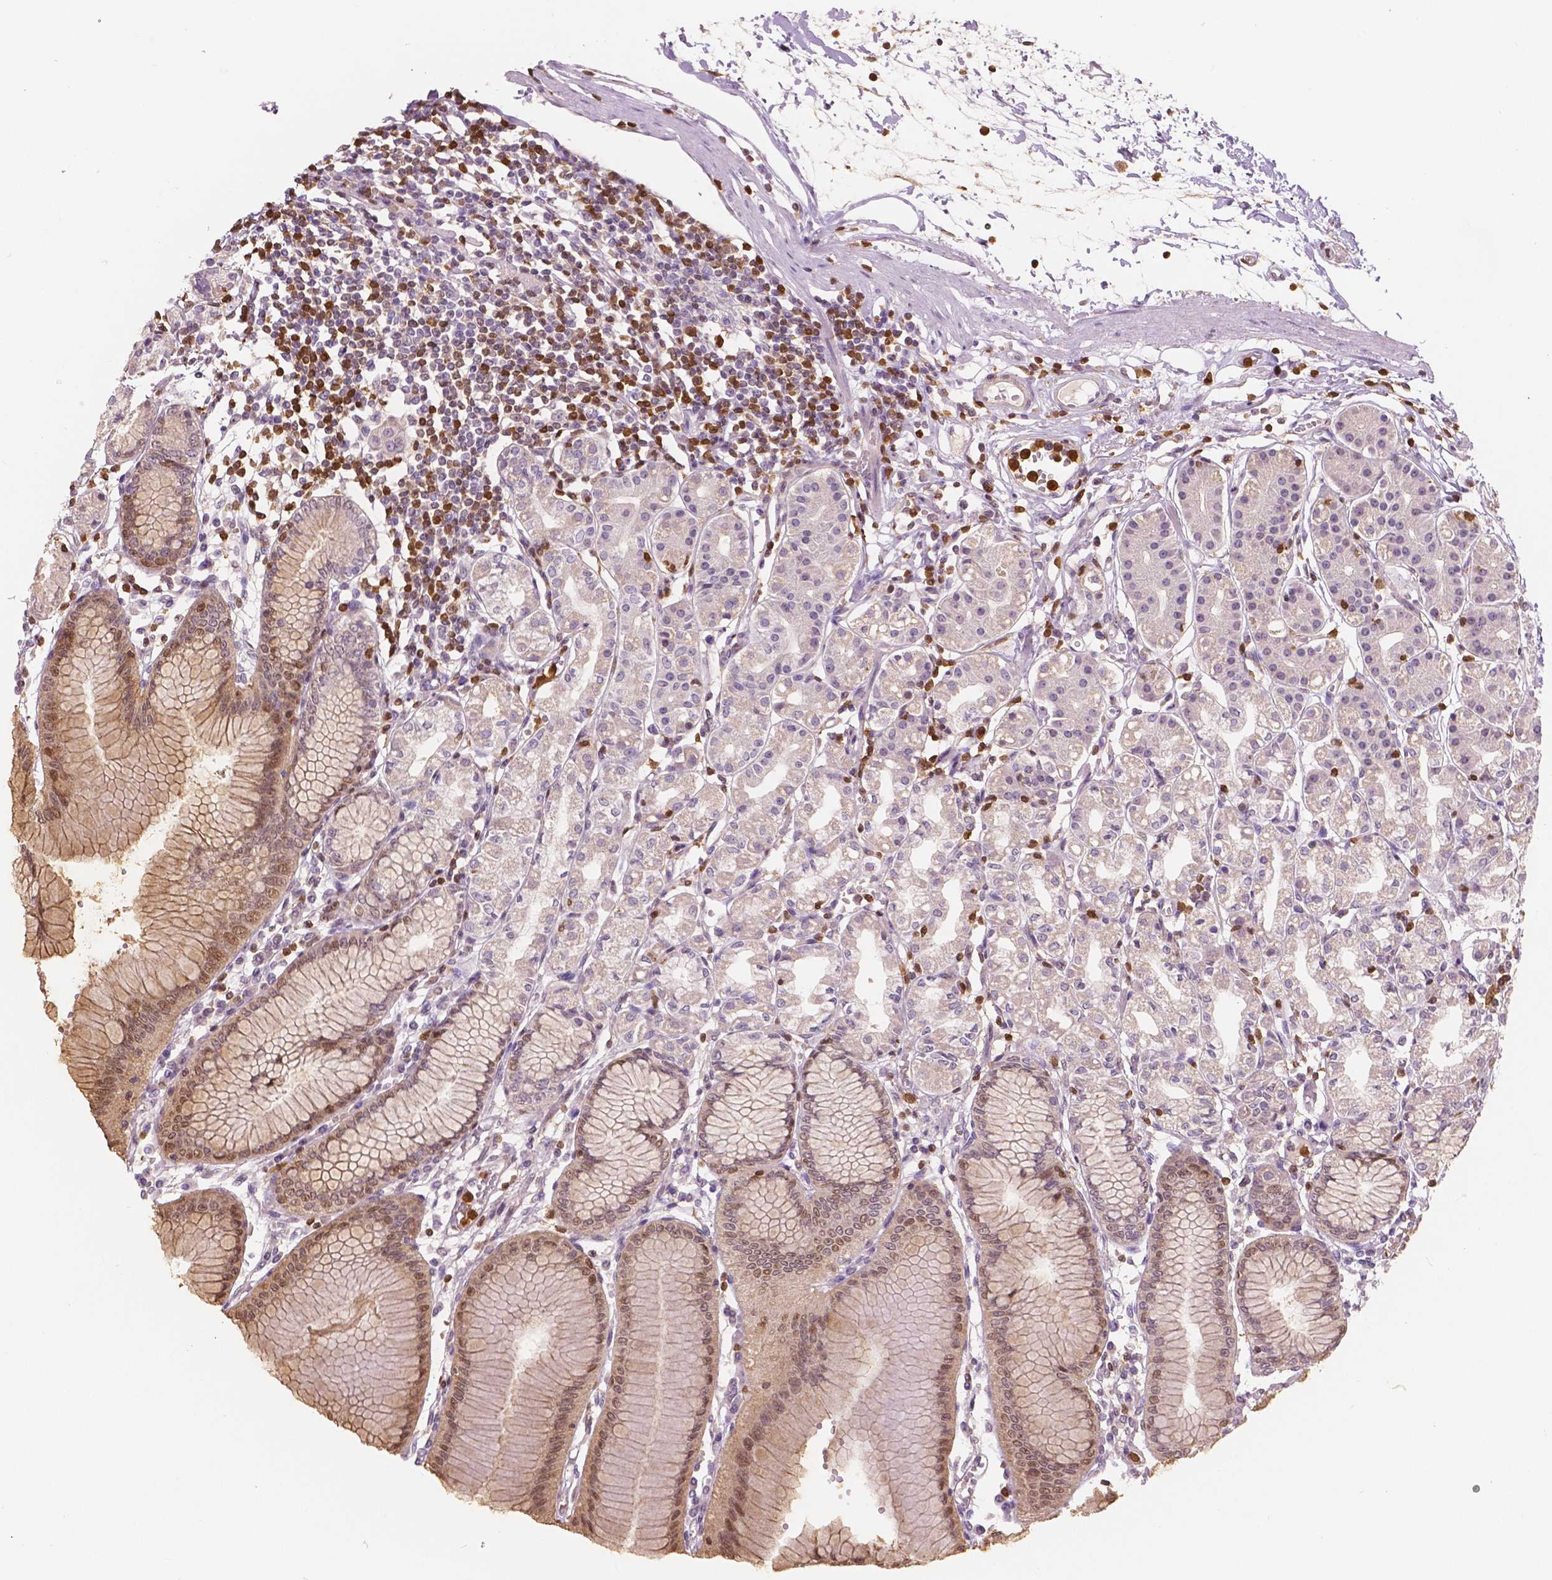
{"staining": {"intensity": "moderate", "quantity": "25%-75%", "location": "cytoplasmic/membranous,nuclear"}, "tissue": "stomach", "cell_type": "Glandular cells", "image_type": "normal", "snomed": [{"axis": "morphology", "description": "Normal tissue, NOS"}, {"axis": "topography", "description": "Skeletal muscle"}, {"axis": "topography", "description": "Stomach"}], "caption": "IHC (DAB (3,3'-diaminobenzidine)) staining of benign human stomach exhibits moderate cytoplasmic/membranous,nuclear protein expression in about 25%-75% of glandular cells.", "gene": "S100A4", "patient": {"sex": "female", "age": 57}}